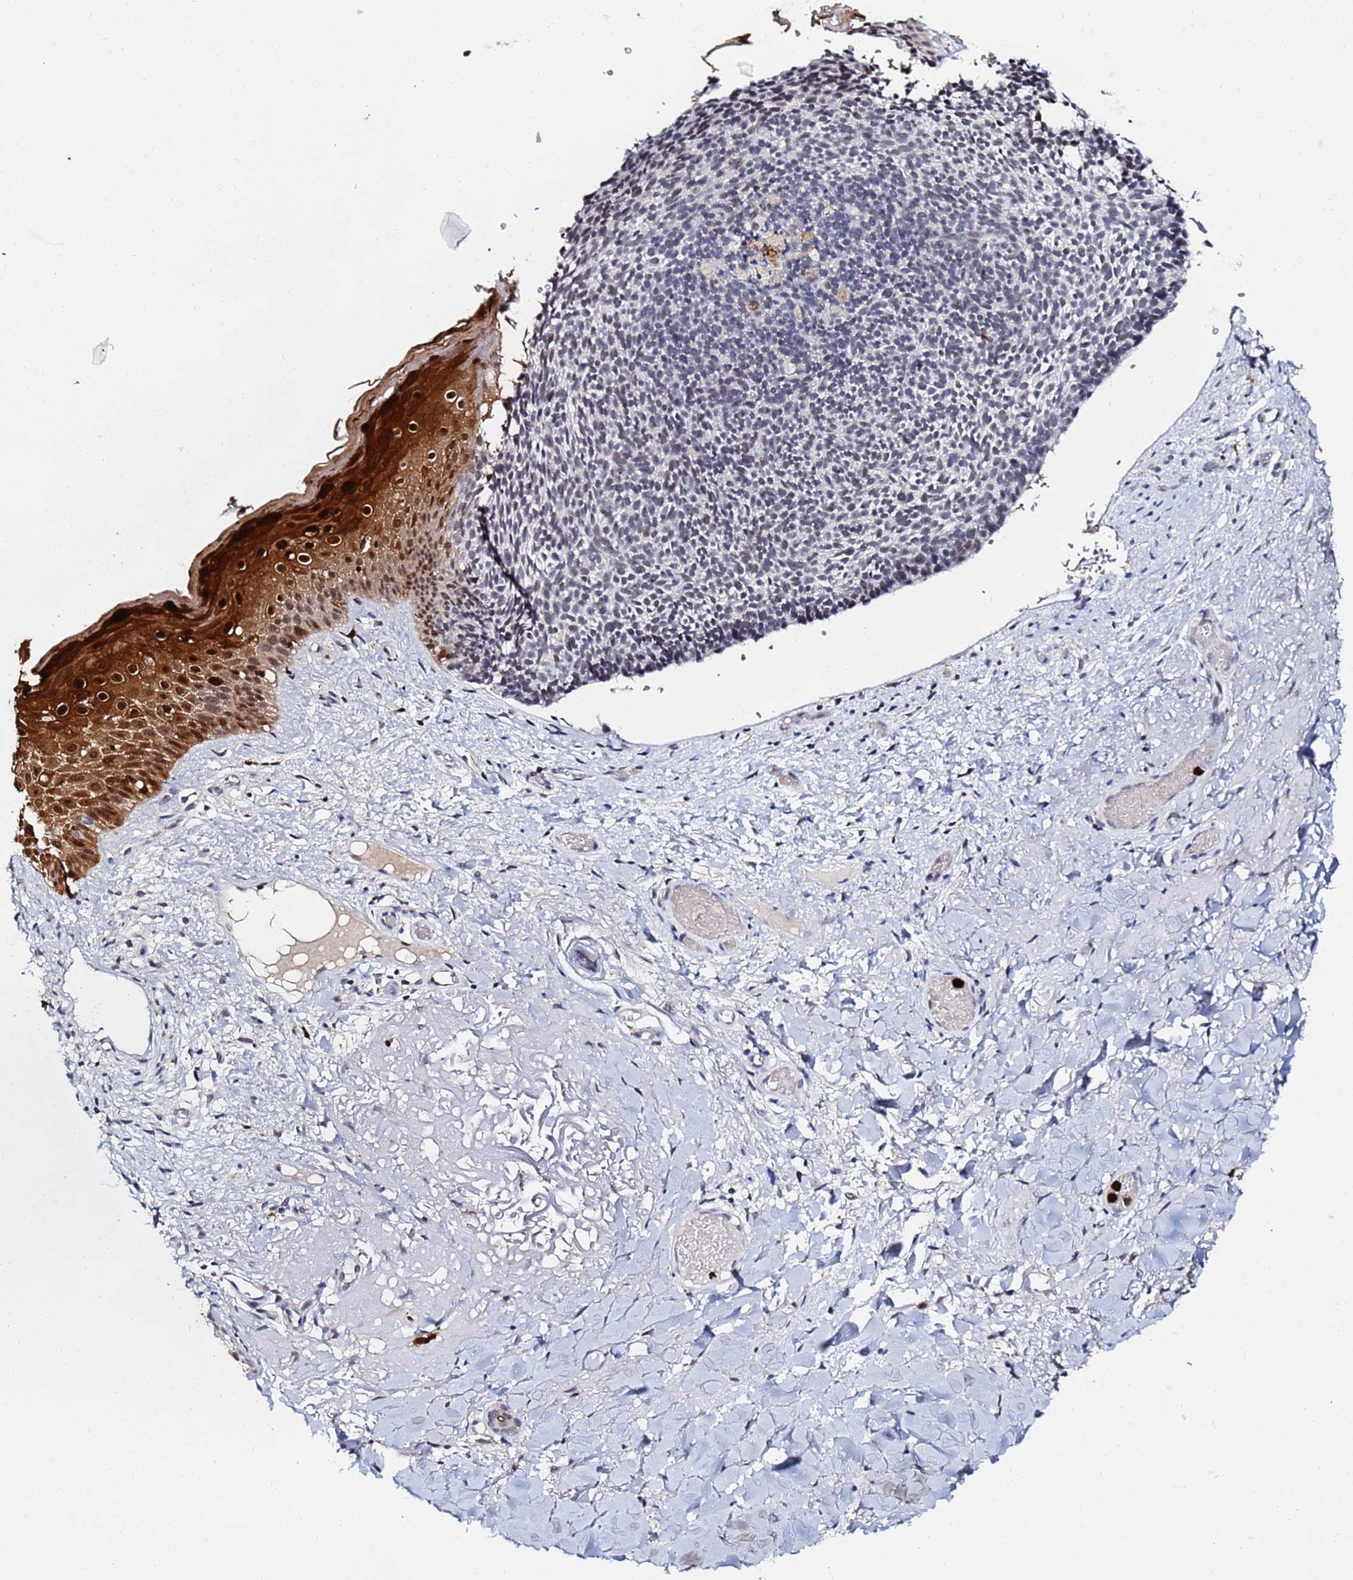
{"staining": {"intensity": "negative", "quantity": "none", "location": "none"}, "tissue": "skin cancer", "cell_type": "Tumor cells", "image_type": "cancer", "snomed": [{"axis": "morphology", "description": "Basal cell carcinoma"}, {"axis": "topography", "description": "Skin"}], "caption": "An immunohistochemistry (IHC) micrograph of skin cancer is shown. There is no staining in tumor cells of skin cancer.", "gene": "MTCL1", "patient": {"sex": "male", "age": 84}}